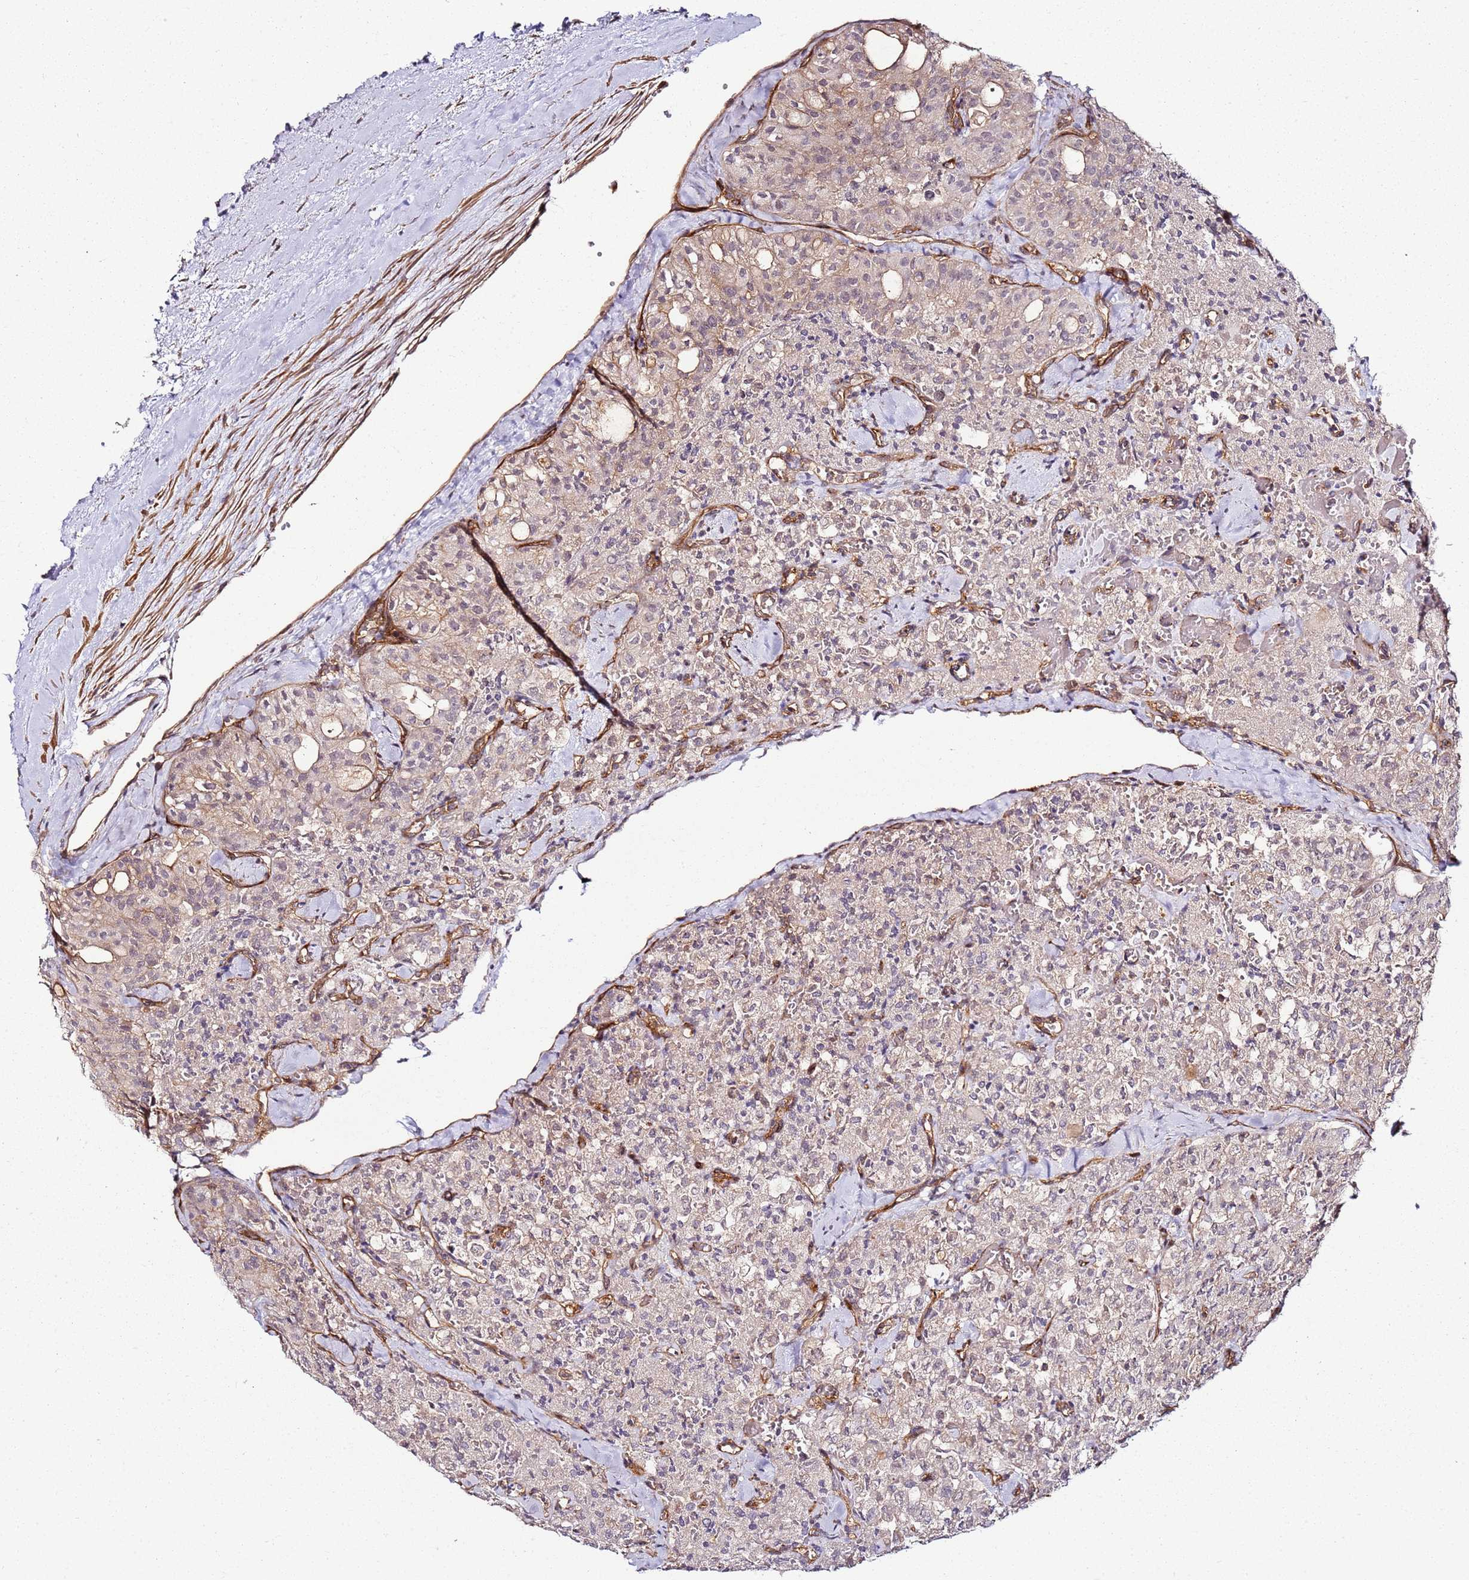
{"staining": {"intensity": "negative", "quantity": "none", "location": "none"}, "tissue": "thyroid cancer", "cell_type": "Tumor cells", "image_type": "cancer", "snomed": [{"axis": "morphology", "description": "Follicular adenoma carcinoma, NOS"}, {"axis": "topography", "description": "Thyroid gland"}], "caption": "Tumor cells are negative for protein expression in human thyroid follicular adenoma carcinoma. (Brightfield microscopy of DAB (3,3'-diaminobenzidine) IHC at high magnification).", "gene": "CCNYL1", "patient": {"sex": "male", "age": 75}}